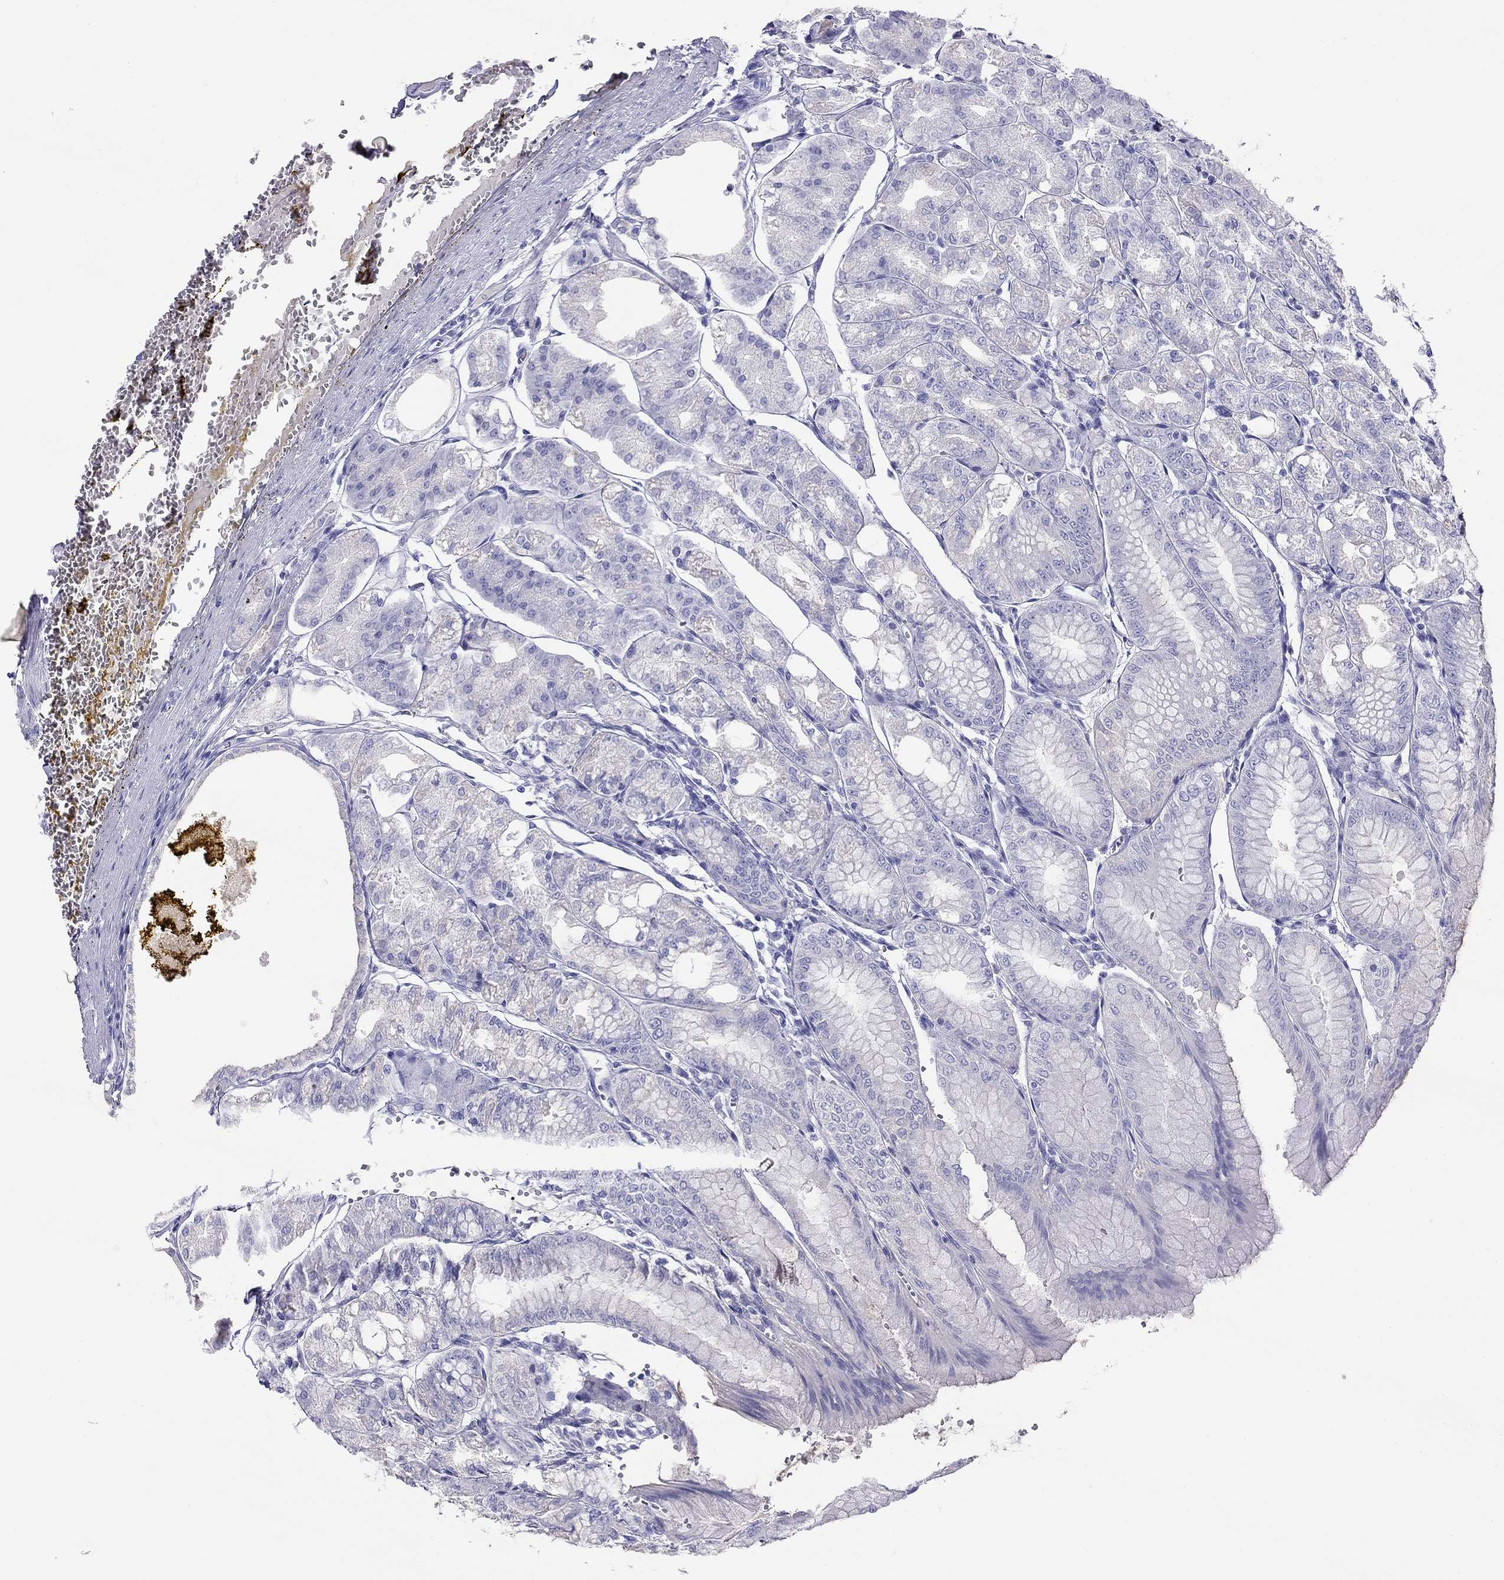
{"staining": {"intensity": "negative", "quantity": "none", "location": "none"}, "tissue": "stomach", "cell_type": "Glandular cells", "image_type": "normal", "snomed": [{"axis": "morphology", "description": "Normal tissue, NOS"}, {"axis": "topography", "description": "Stomach, lower"}], "caption": "DAB (3,3'-diaminobenzidine) immunohistochemical staining of benign human stomach reveals no significant expression in glandular cells. (DAB immunohistochemistry (IHC) visualized using brightfield microscopy, high magnification).", "gene": "HLA", "patient": {"sex": "male", "age": 71}}